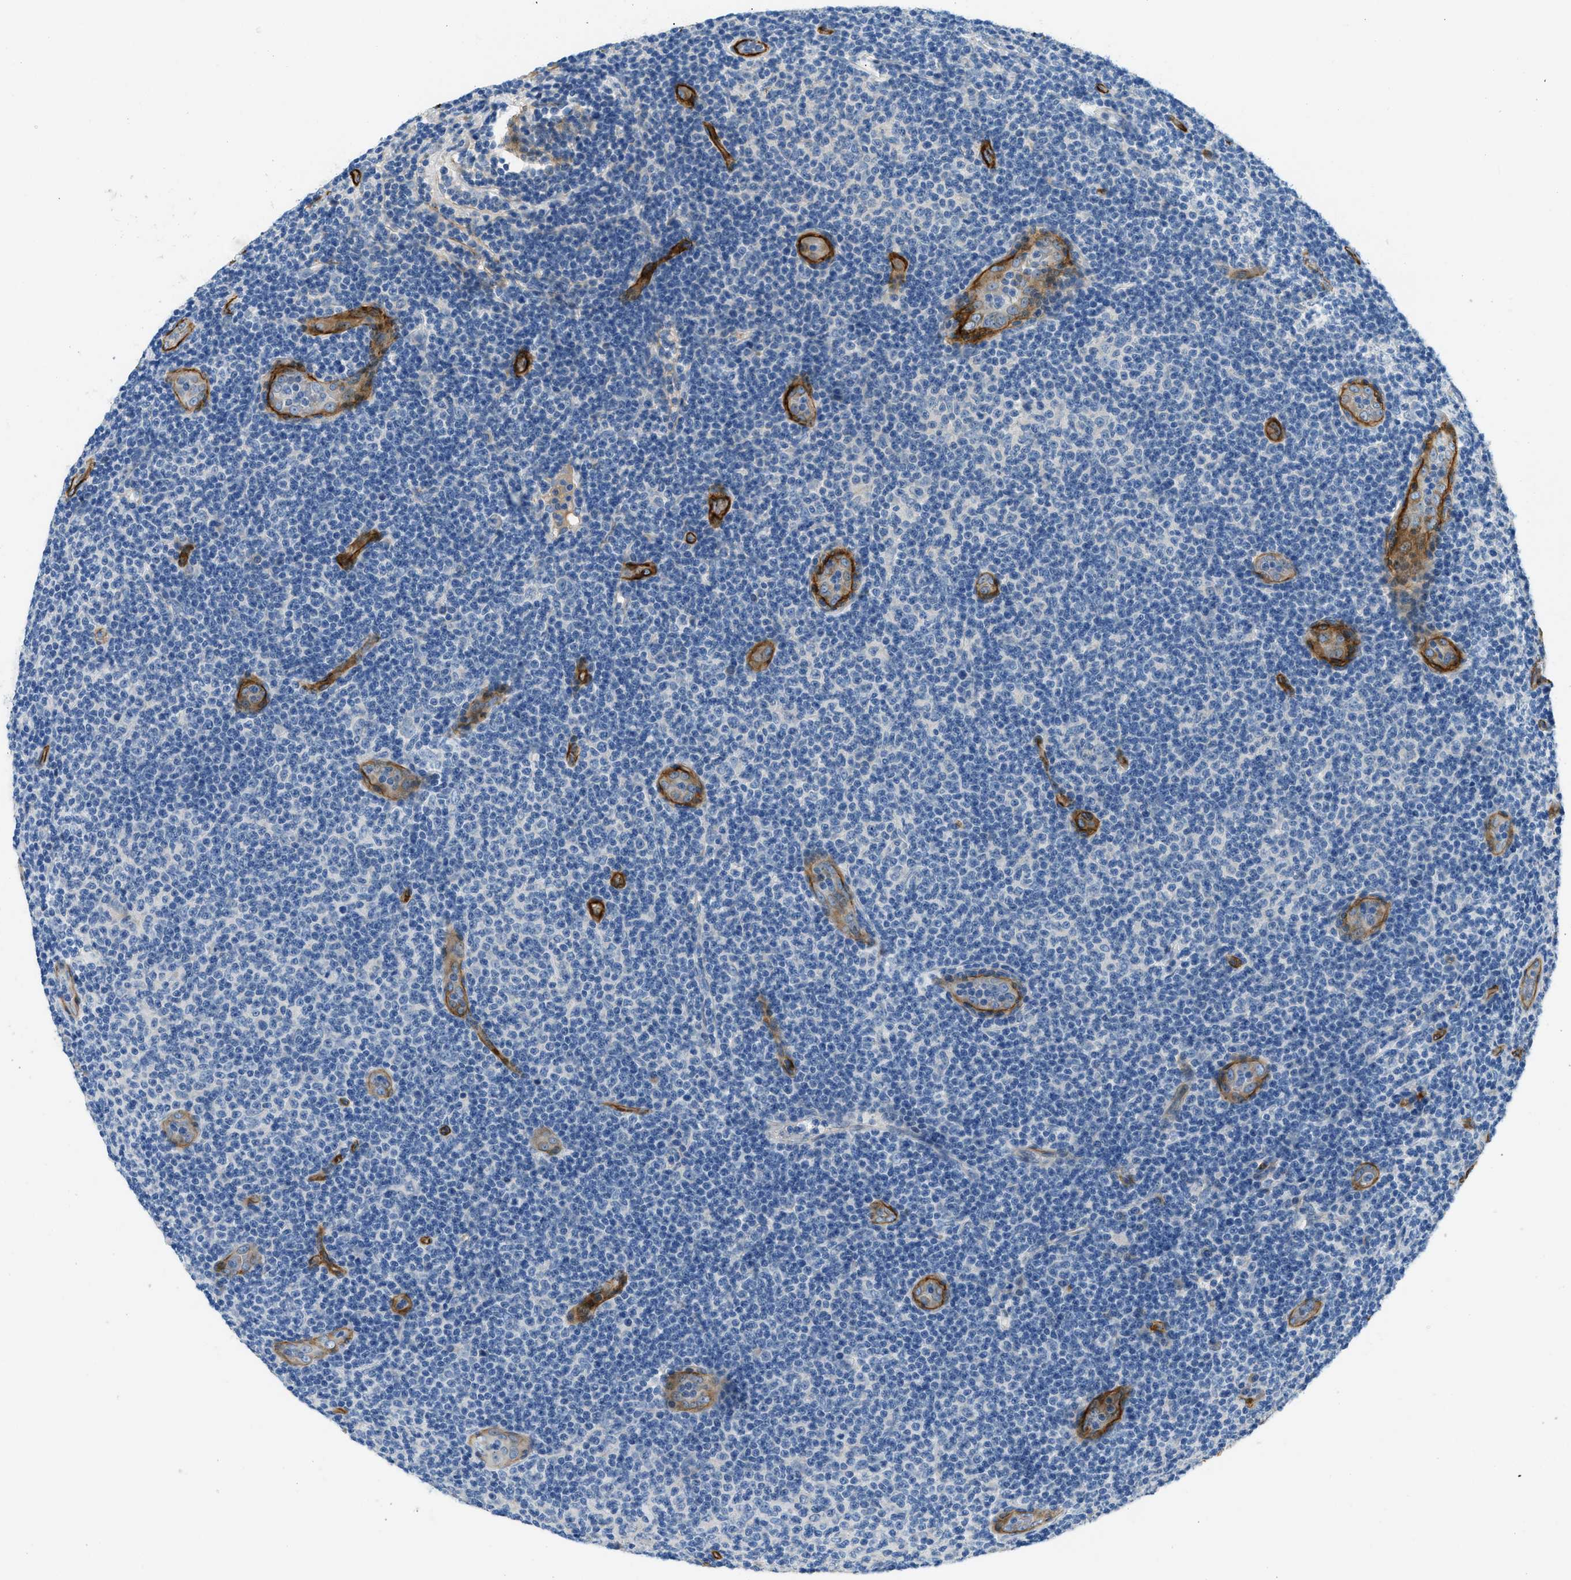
{"staining": {"intensity": "negative", "quantity": "none", "location": "none"}, "tissue": "lymphoma", "cell_type": "Tumor cells", "image_type": "cancer", "snomed": [{"axis": "morphology", "description": "Malignant lymphoma, non-Hodgkin's type, Low grade"}, {"axis": "topography", "description": "Lymph node"}], "caption": "Image shows no protein positivity in tumor cells of lymphoma tissue. (DAB IHC visualized using brightfield microscopy, high magnification).", "gene": "COL15A1", "patient": {"sex": "male", "age": 83}}